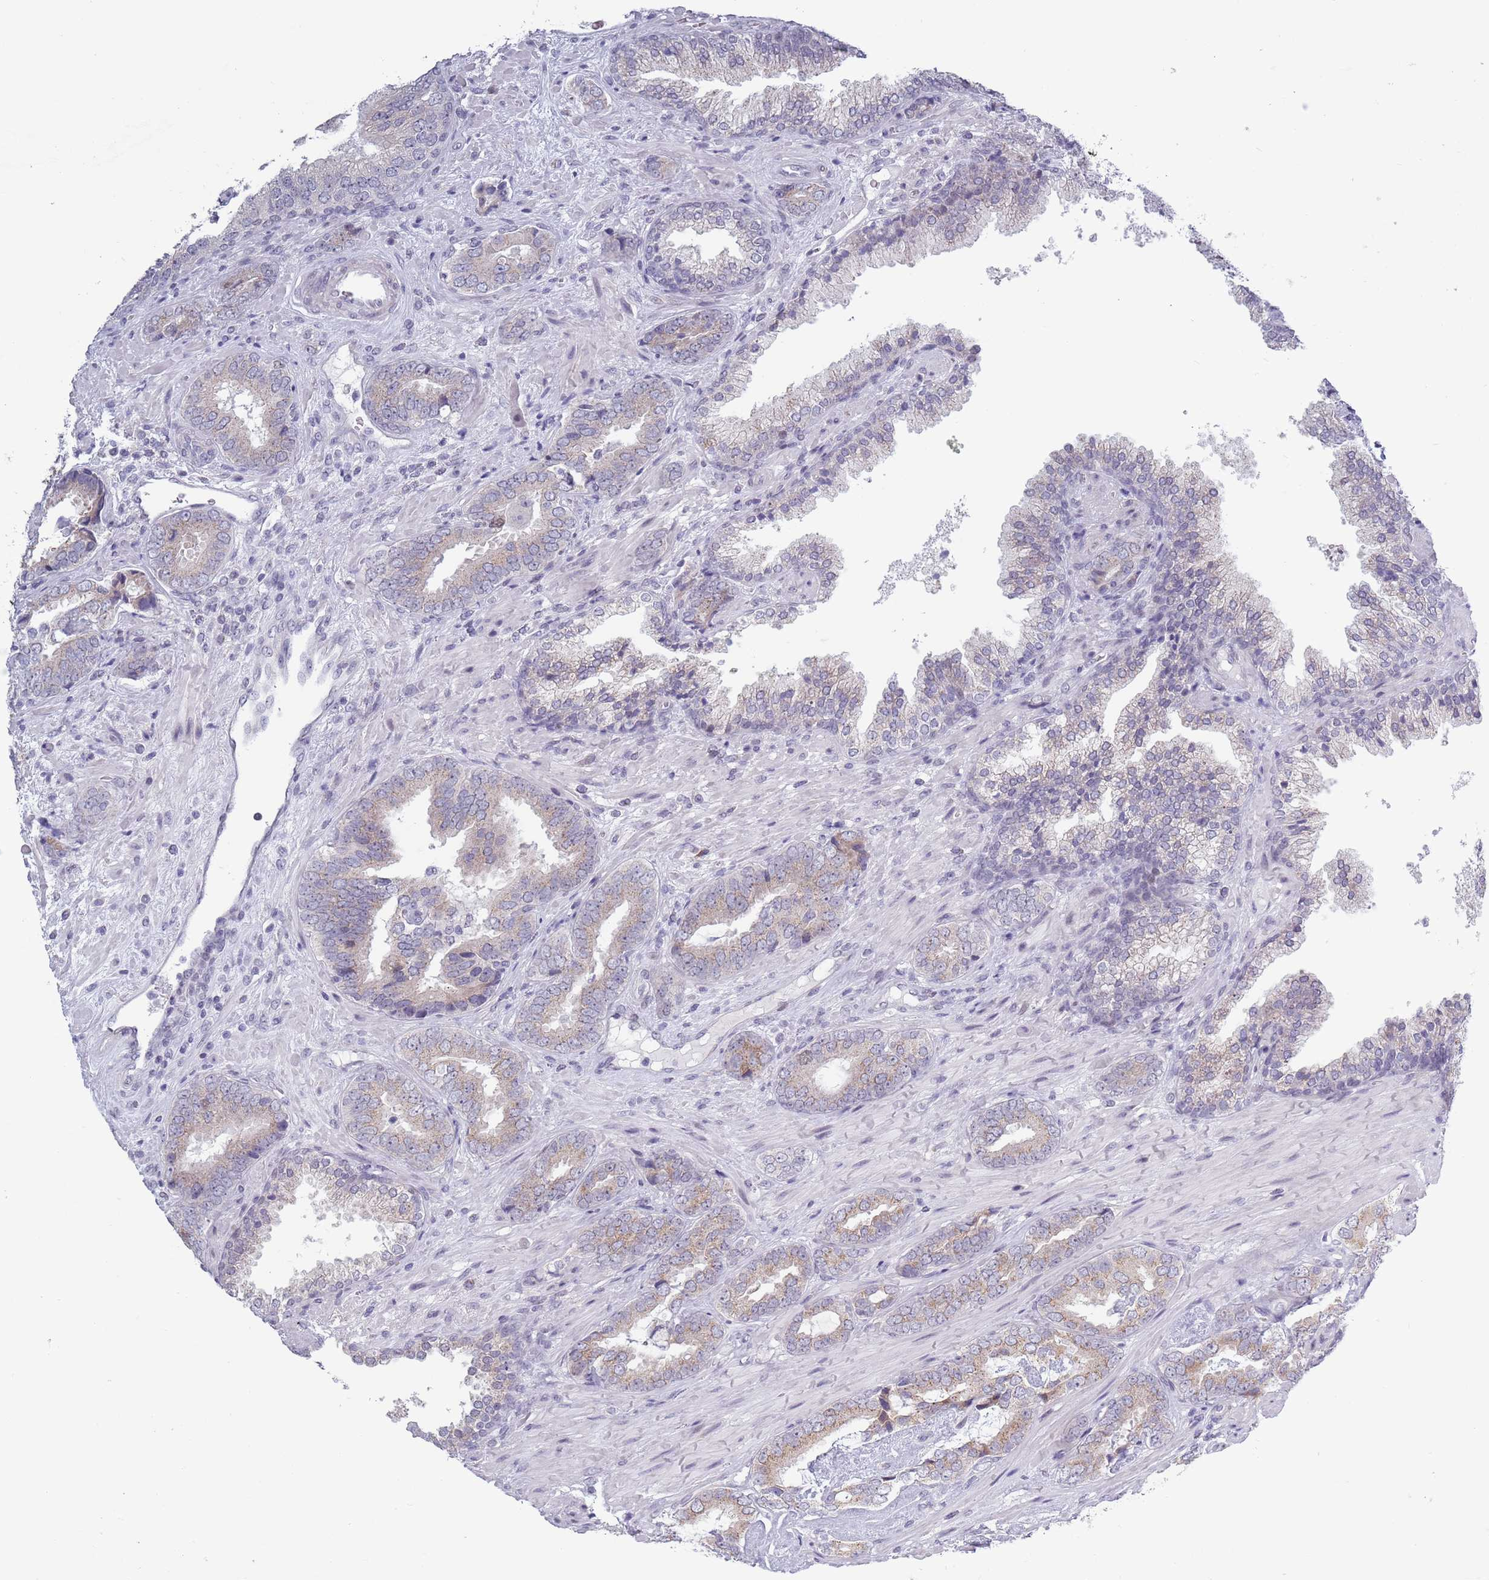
{"staining": {"intensity": "moderate", "quantity": ">75%", "location": "cytoplasmic/membranous"}, "tissue": "prostate cancer", "cell_type": "Tumor cells", "image_type": "cancer", "snomed": [{"axis": "morphology", "description": "Adenocarcinoma, High grade"}, {"axis": "topography", "description": "Prostate"}], "caption": "A medium amount of moderate cytoplasmic/membranous positivity is seen in about >75% of tumor cells in high-grade adenocarcinoma (prostate) tissue.", "gene": "ZKSCAN2", "patient": {"sex": "male", "age": 71}}